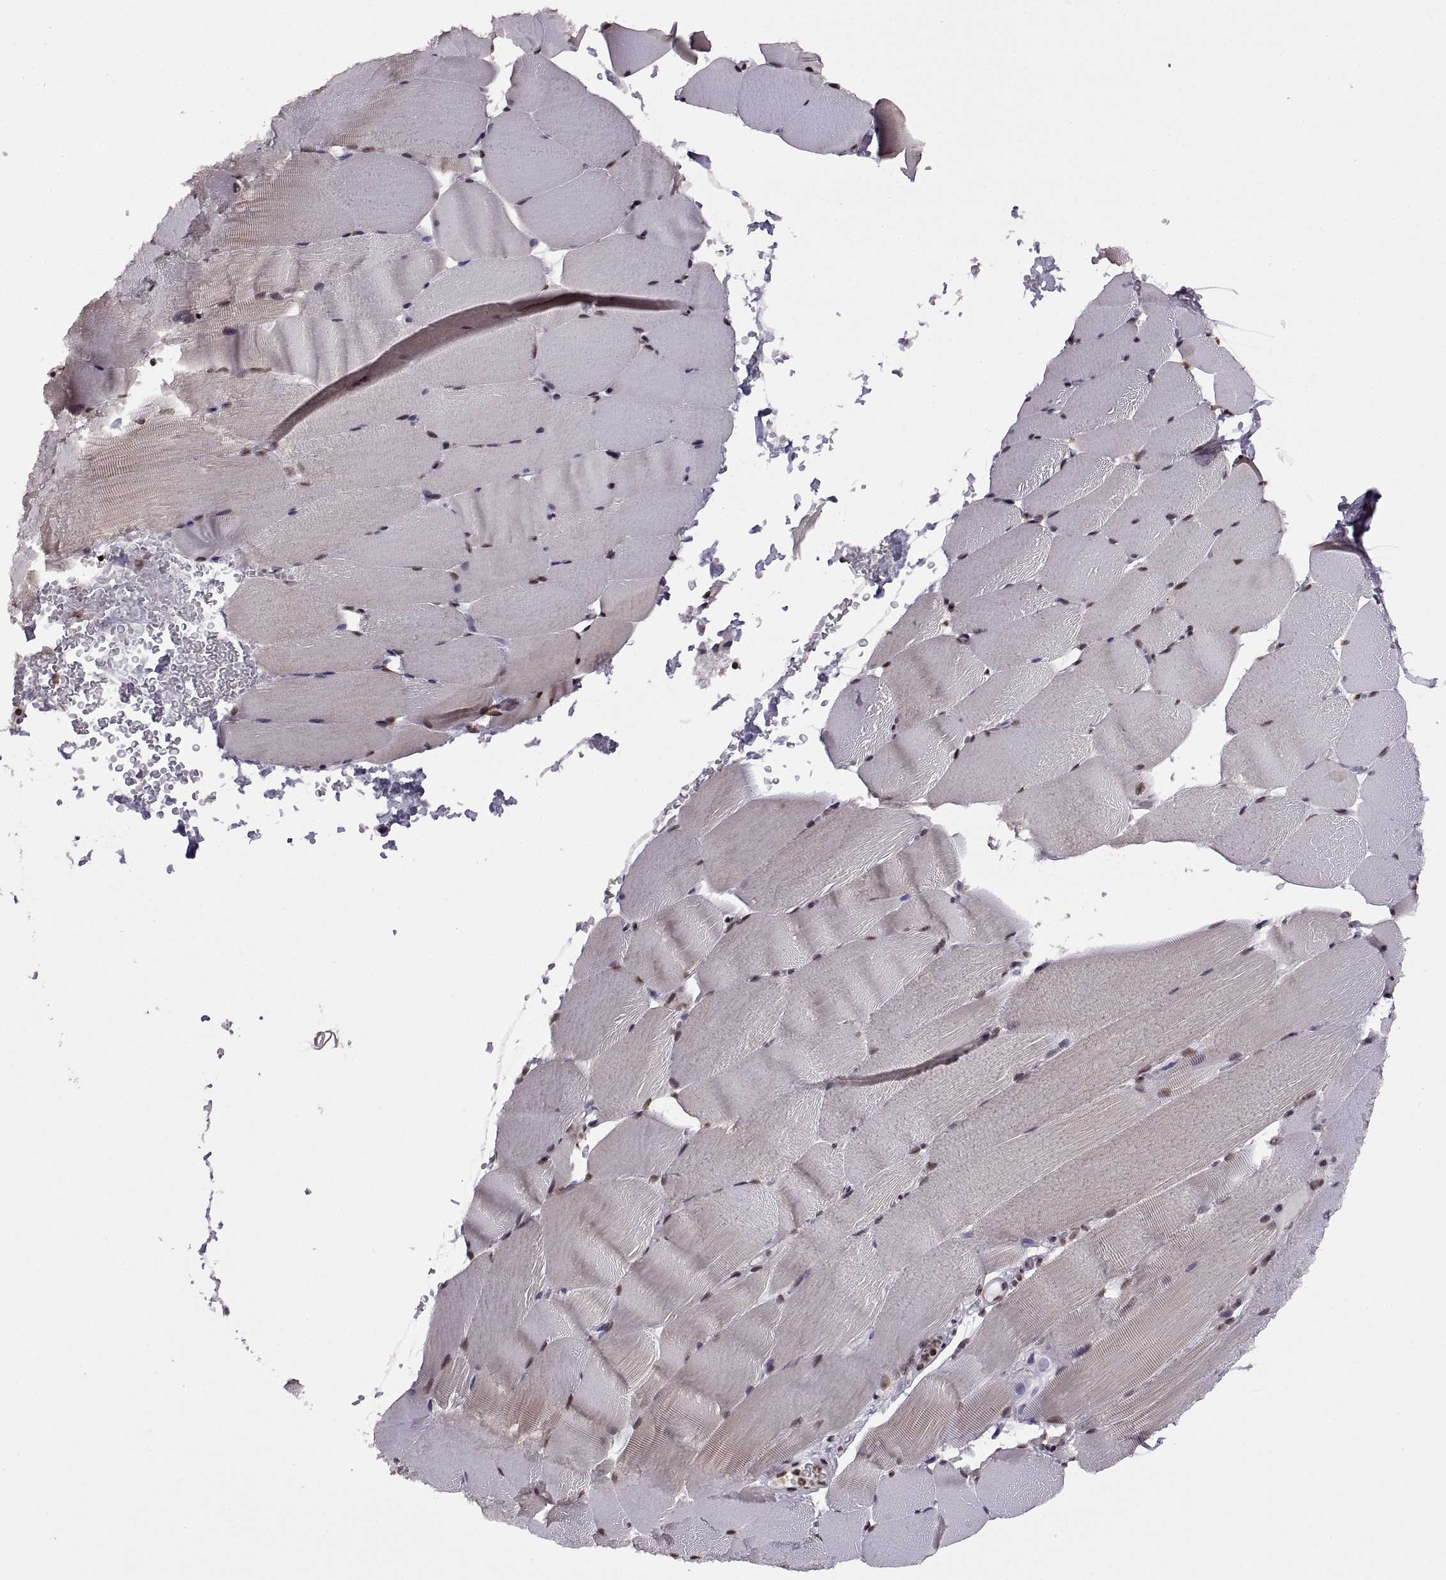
{"staining": {"intensity": "weak", "quantity": "<25%", "location": "nuclear"}, "tissue": "skeletal muscle", "cell_type": "Myocytes", "image_type": "normal", "snomed": [{"axis": "morphology", "description": "Normal tissue, NOS"}, {"axis": "topography", "description": "Skeletal muscle"}], "caption": "This is an immunohistochemistry micrograph of benign human skeletal muscle. There is no staining in myocytes.", "gene": "INTS3", "patient": {"sex": "female", "age": 37}}